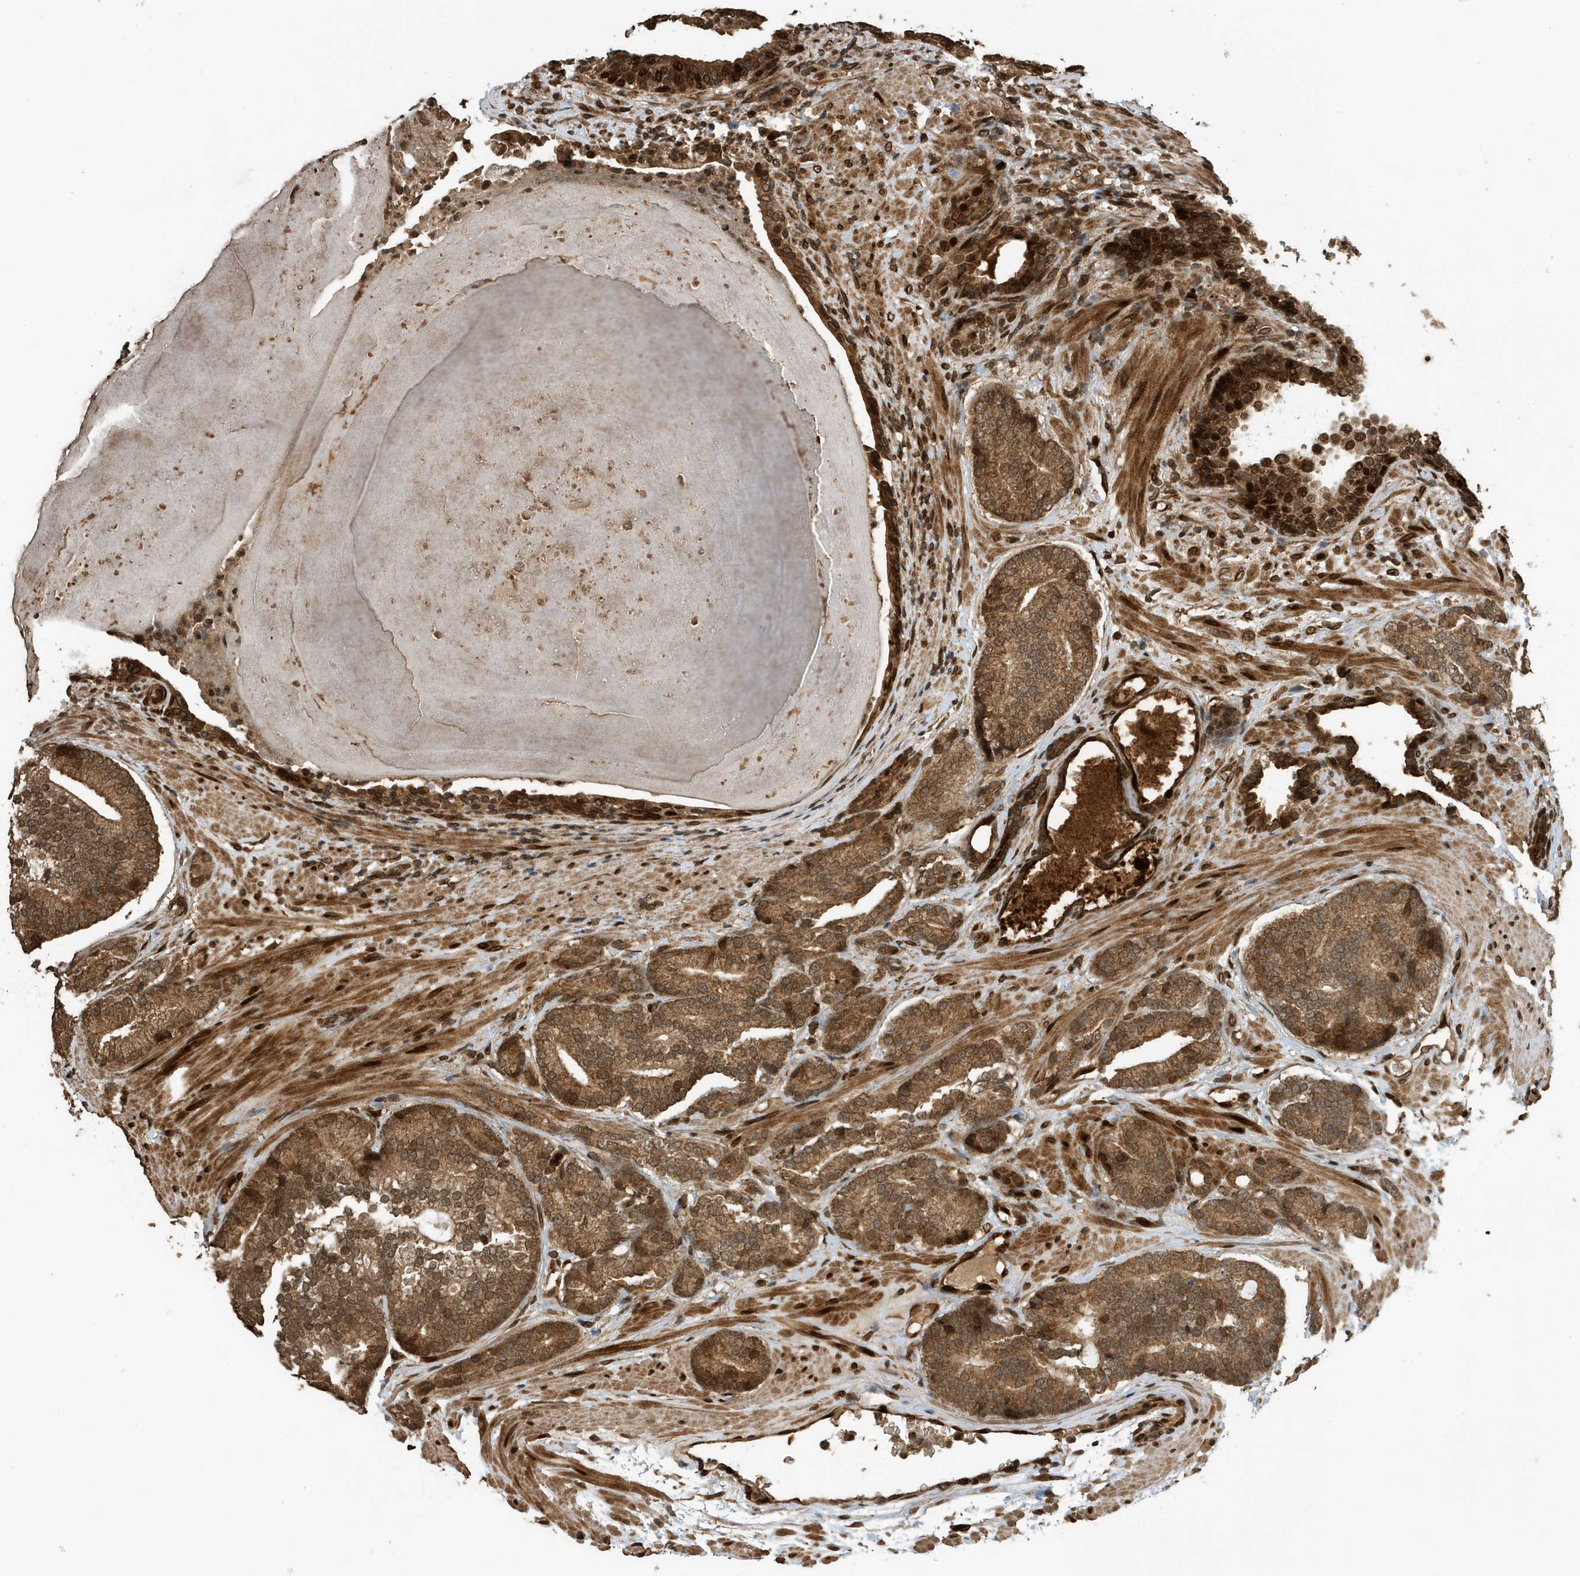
{"staining": {"intensity": "moderate", "quantity": ">75%", "location": "cytoplasmic/membranous,nuclear"}, "tissue": "prostate cancer", "cell_type": "Tumor cells", "image_type": "cancer", "snomed": [{"axis": "morphology", "description": "Adenocarcinoma, High grade"}, {"axis": "topography", "description": "Prostate"}], "caption": "Prostate cancer stained with immunohistochemistry demonstrates moderate cytoplasmic/membranous and nuclear staining in about >75% of tumor cells.", "gene": "DUSP18", "patient": {"sex": "male", "age": 61}}